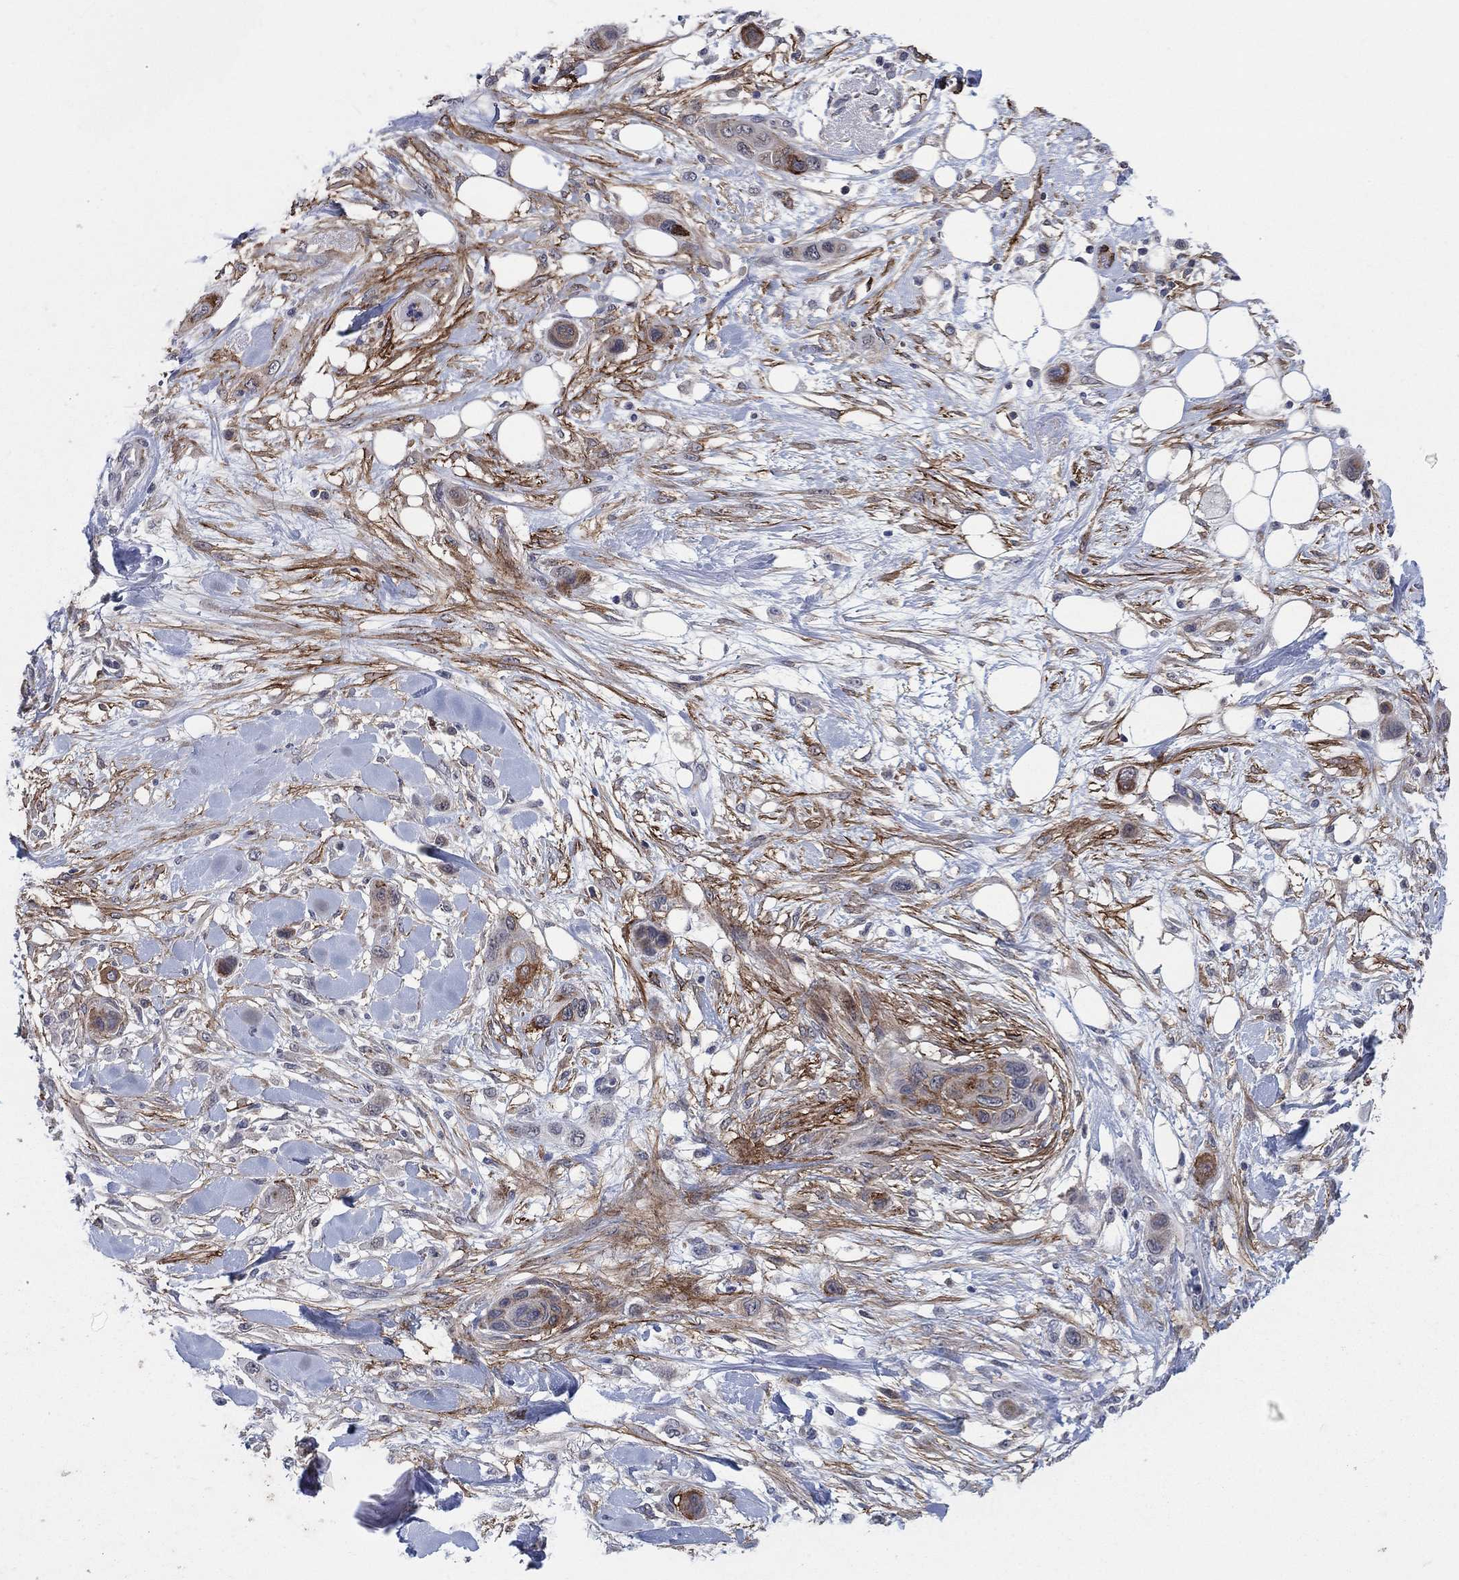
{"staining": {"intensity": "strong", "quantity": "<25%", "location": "cytoplasmic/membranous"}, "tissue": "skin cancer", "cell_type": "Tumor cells", "image_type": "cancer", "snomed": [{"axis": "morphology", "description": "Squamous cell carcinoma, NOS"}, {"axis": "topography", "description": "Skin"}], "caption": "Protein expression analysis of human skin squamous cell carcinoma reveals strong cytoplasmic/membranous staining in about <25% of tumor cells.", "gene": "SDC1", "patient": {"sex": "male", "age": 79}}